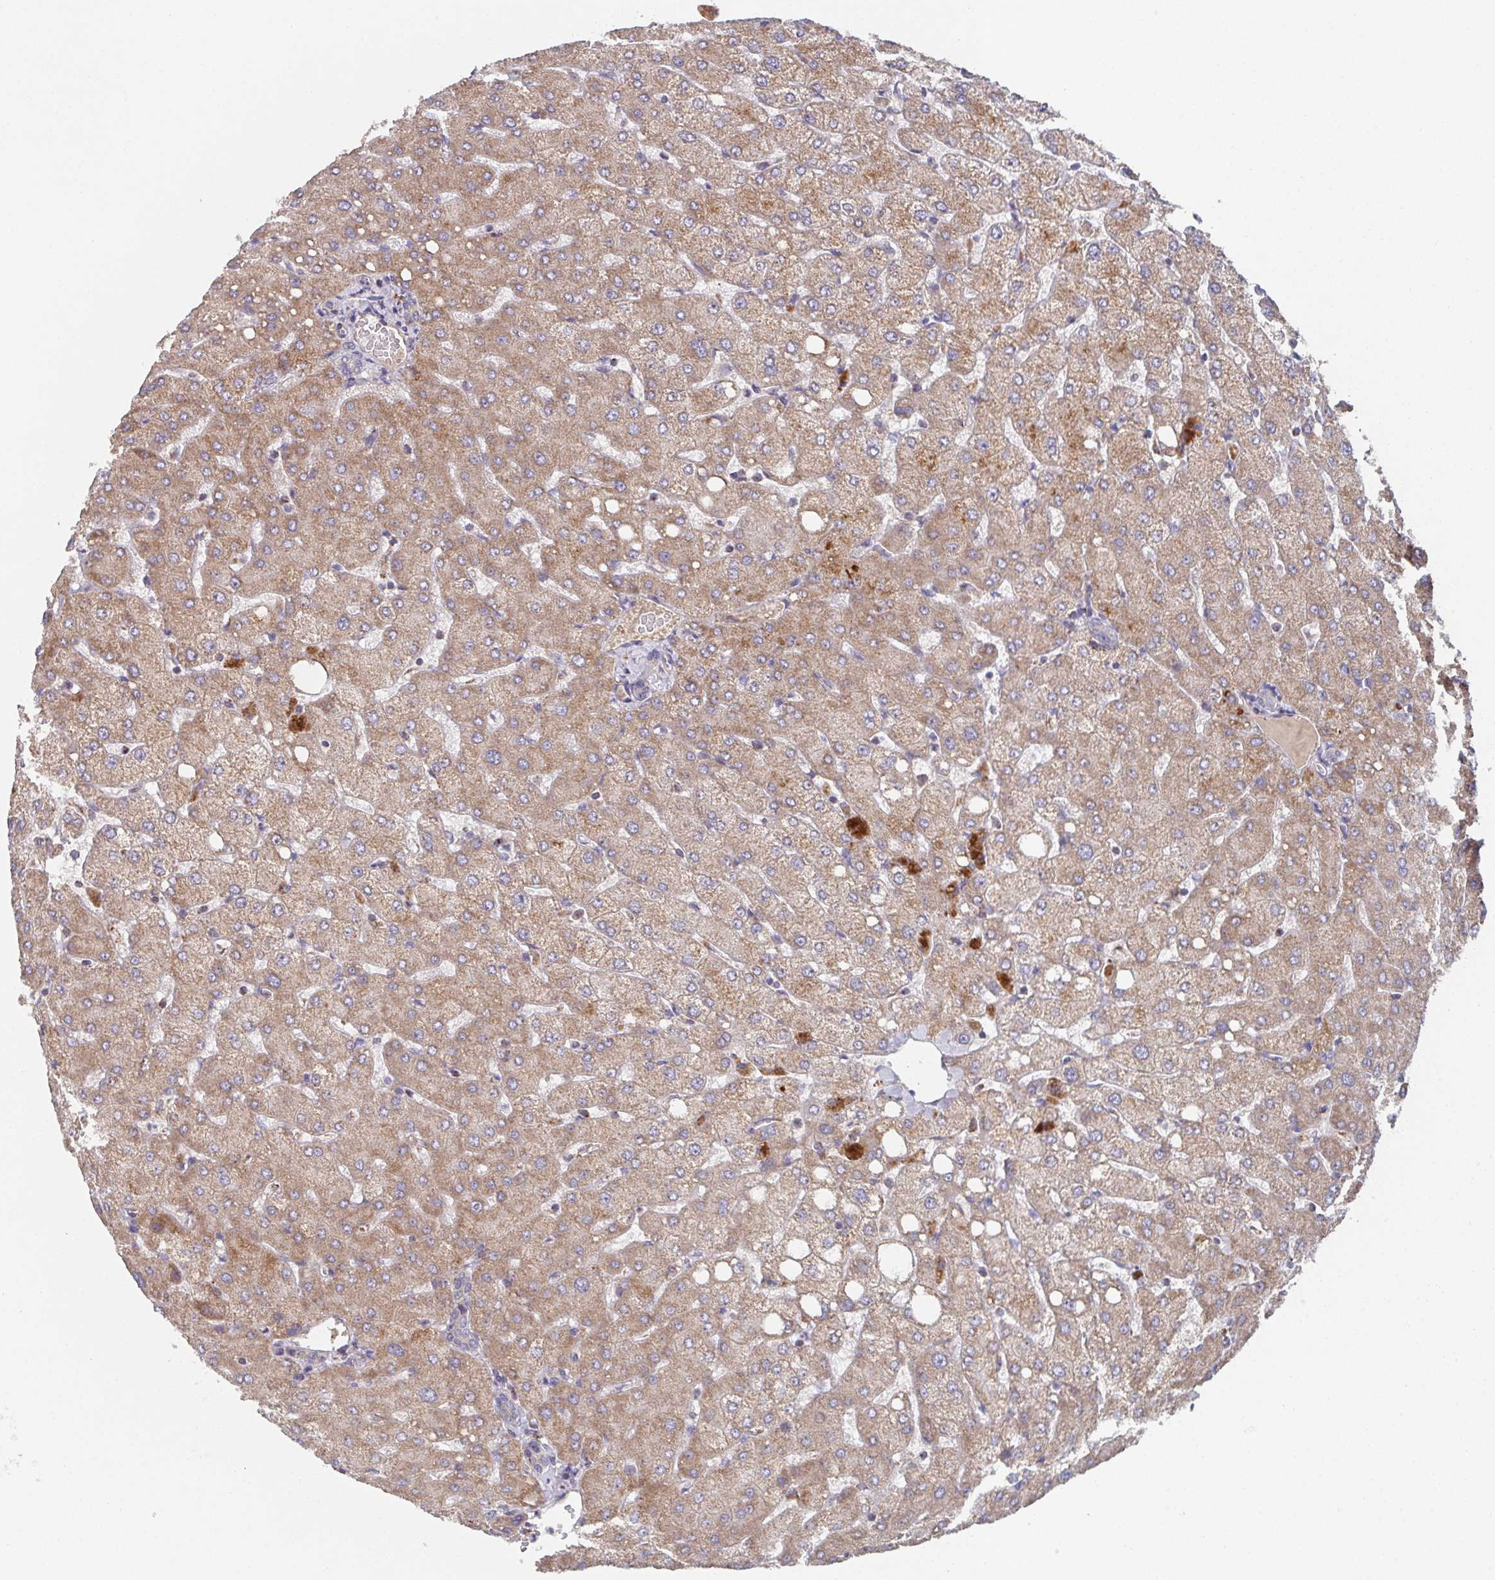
{"staining": {"intensity": "negative", "quantity": "none", "location": "none"}, "tissue": "liver", "cell_type": "Cholangiocytes", "image_type": "normal", "snomed": [{"axis": "morphology", "description": "Normal tissue, NOS"}, {"axis": "topography", "description": "Liver"}], "caption": "A micrograph of liver stained for a protein reveals no brown staining in cholangiocytes.", "gene": "MT", "patient": {"sex": "female", "age": 54}}